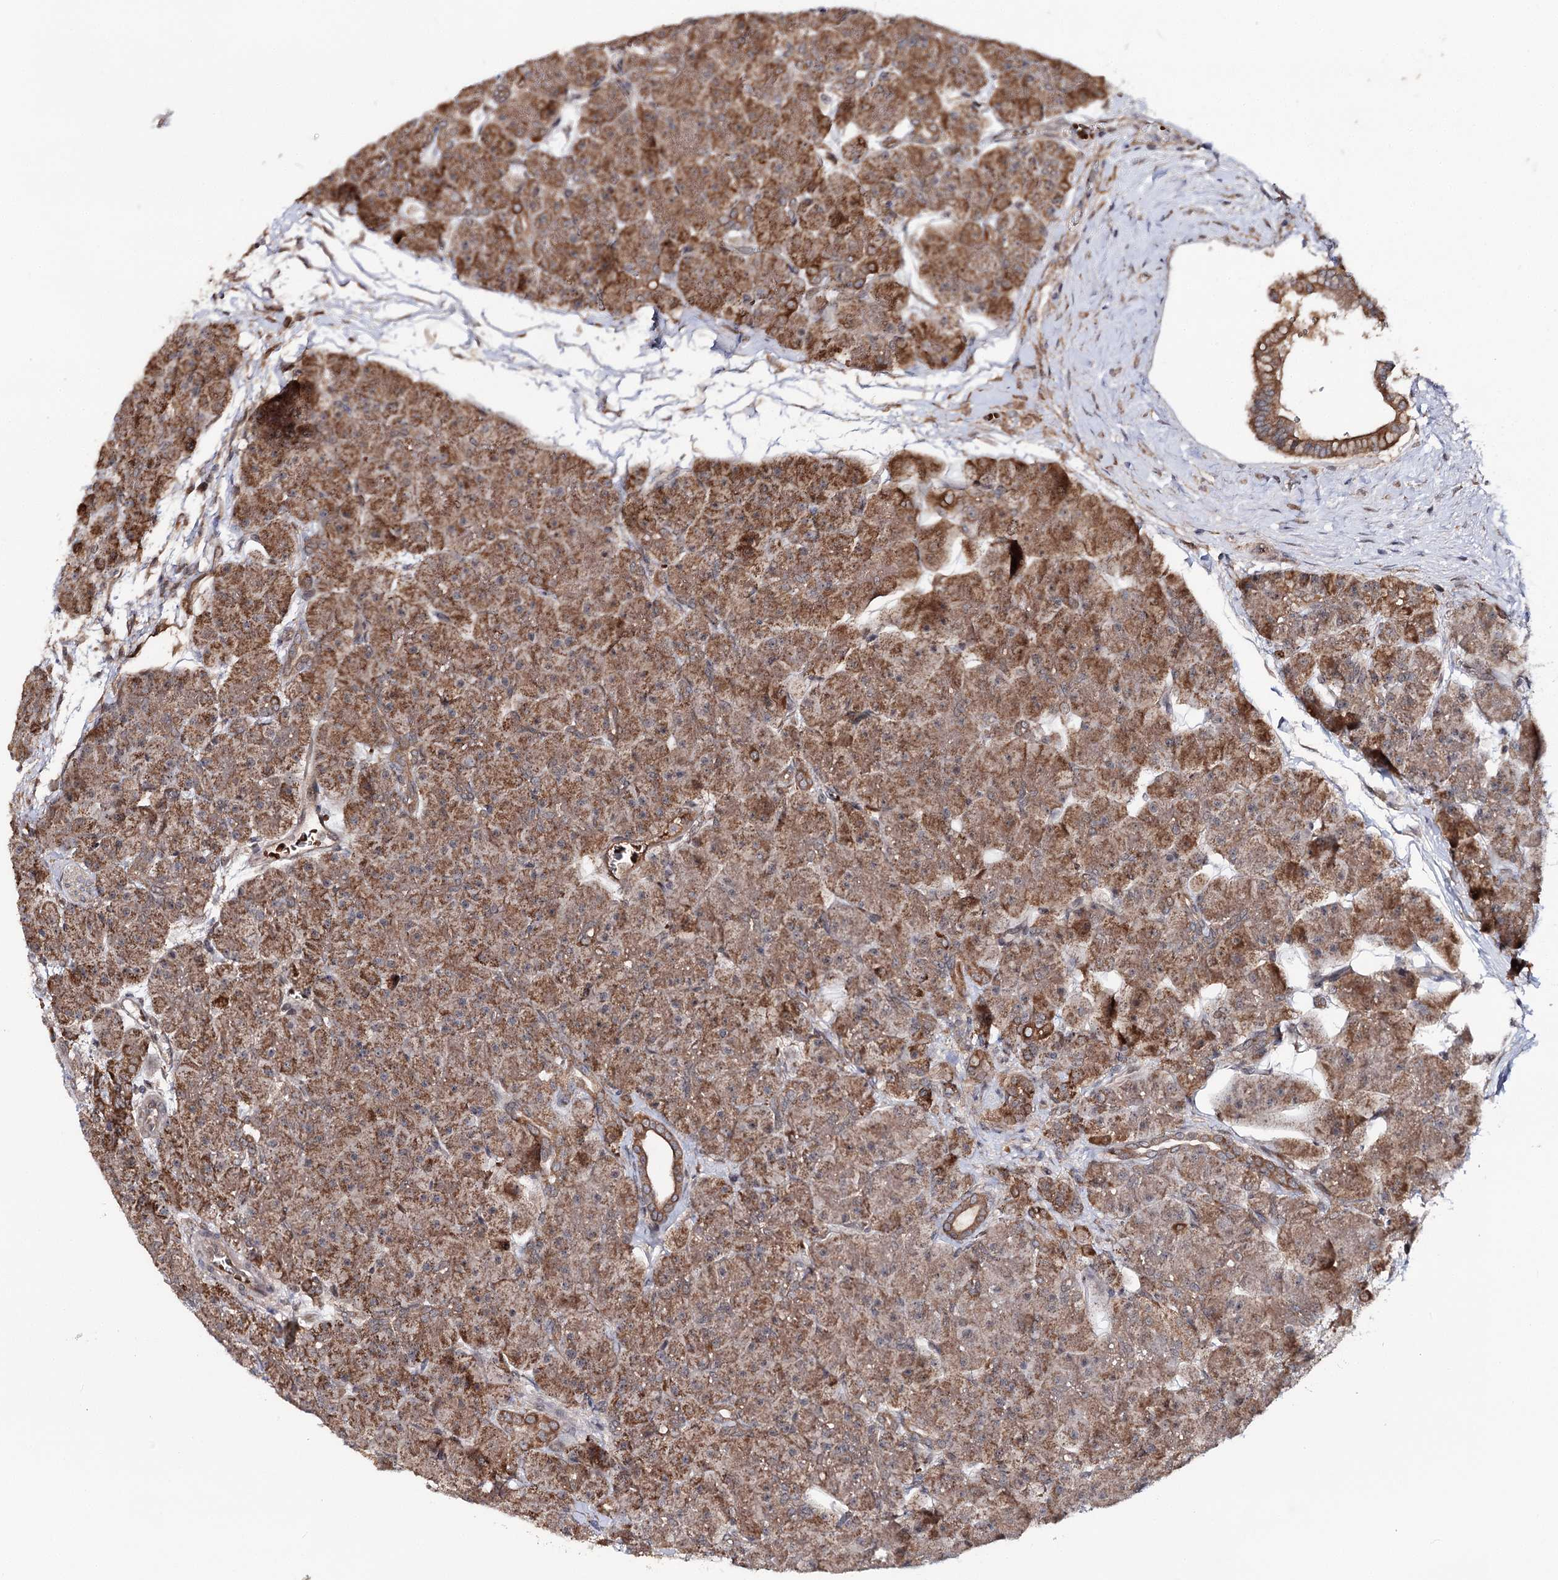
{"staining": {"intensity": "moderate", "quantity": ">75%", "location": "cytoplasmic/membranous"}, "tissue": "pancreas", "cell_type": "Exocrine glandular cells", "image_type": "normal", "snomed": [{"axis": "morphology", "description": "Normal tissue, NOS"}, {"axis": "topography", "description": "Pancreas"}], "caption": "Immunohistochemistry histopathology image of normal pancreas stained for a protein (brown), which shows medium levels of moderate cytoplasmic/membranous staining in about >75% of exocrine glandular cells.", "gene": "MSANTD2", "patient": {"sex": "male", "age": 66}}